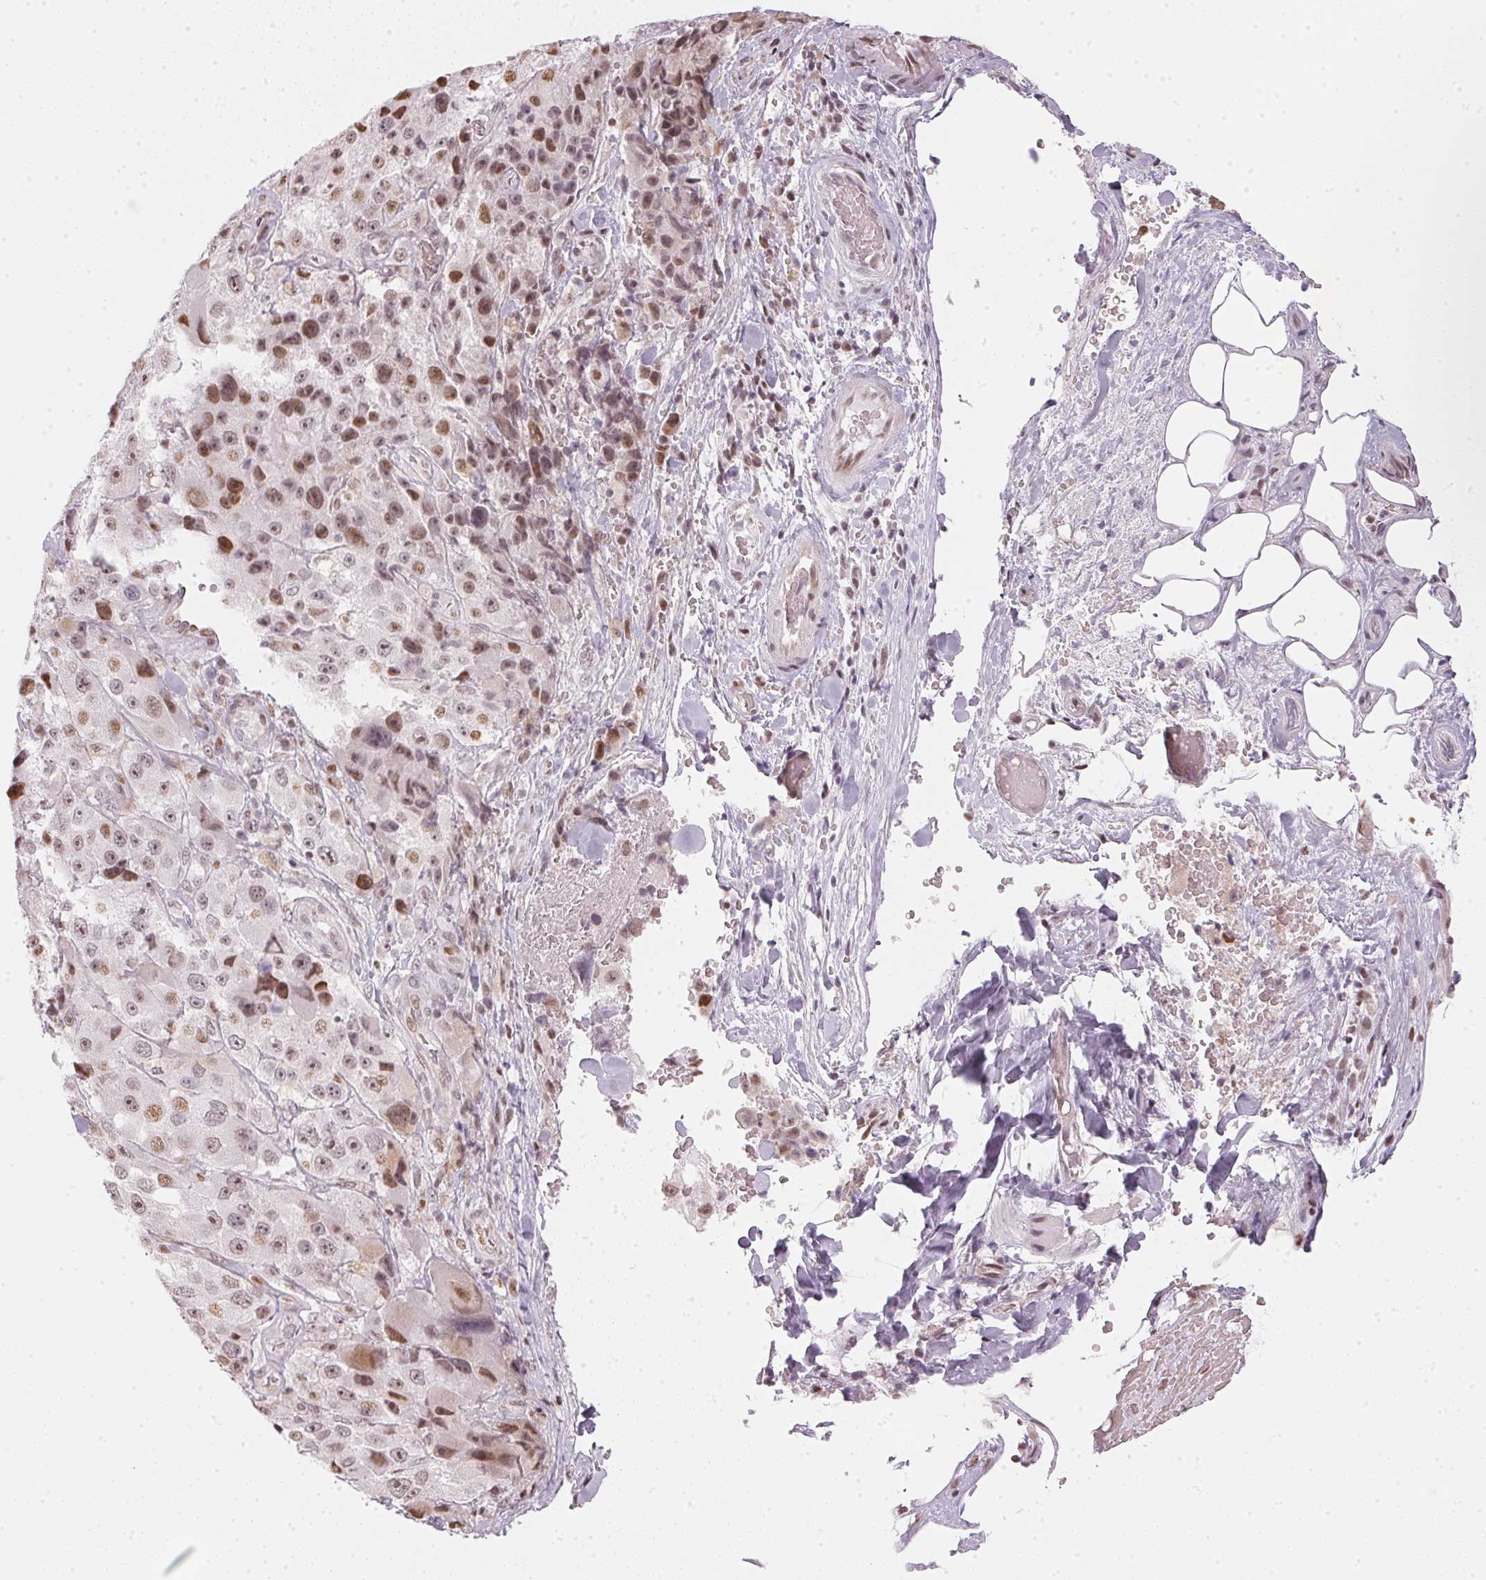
{"staining": {"intensity": "moderate", "quantity": "25%-75%", "location": "nuclear"}, "tissue": "melanoma", "cell_type": "Tumor cells", "image_type": "cancer", "snomed": [{"axis": "morphology", "description": "Malignant melanoma, Metastatic site"}, {"axis": "topography", "description": "Lymph node"}], "caption": "Immunohistochemical staining of human melanoma shows medium levels of moderate nuclear positivity in about 25%-75% of tumor cells.", "gene": "KAT6A", "patient": {"sex": "male", "age": 62}}